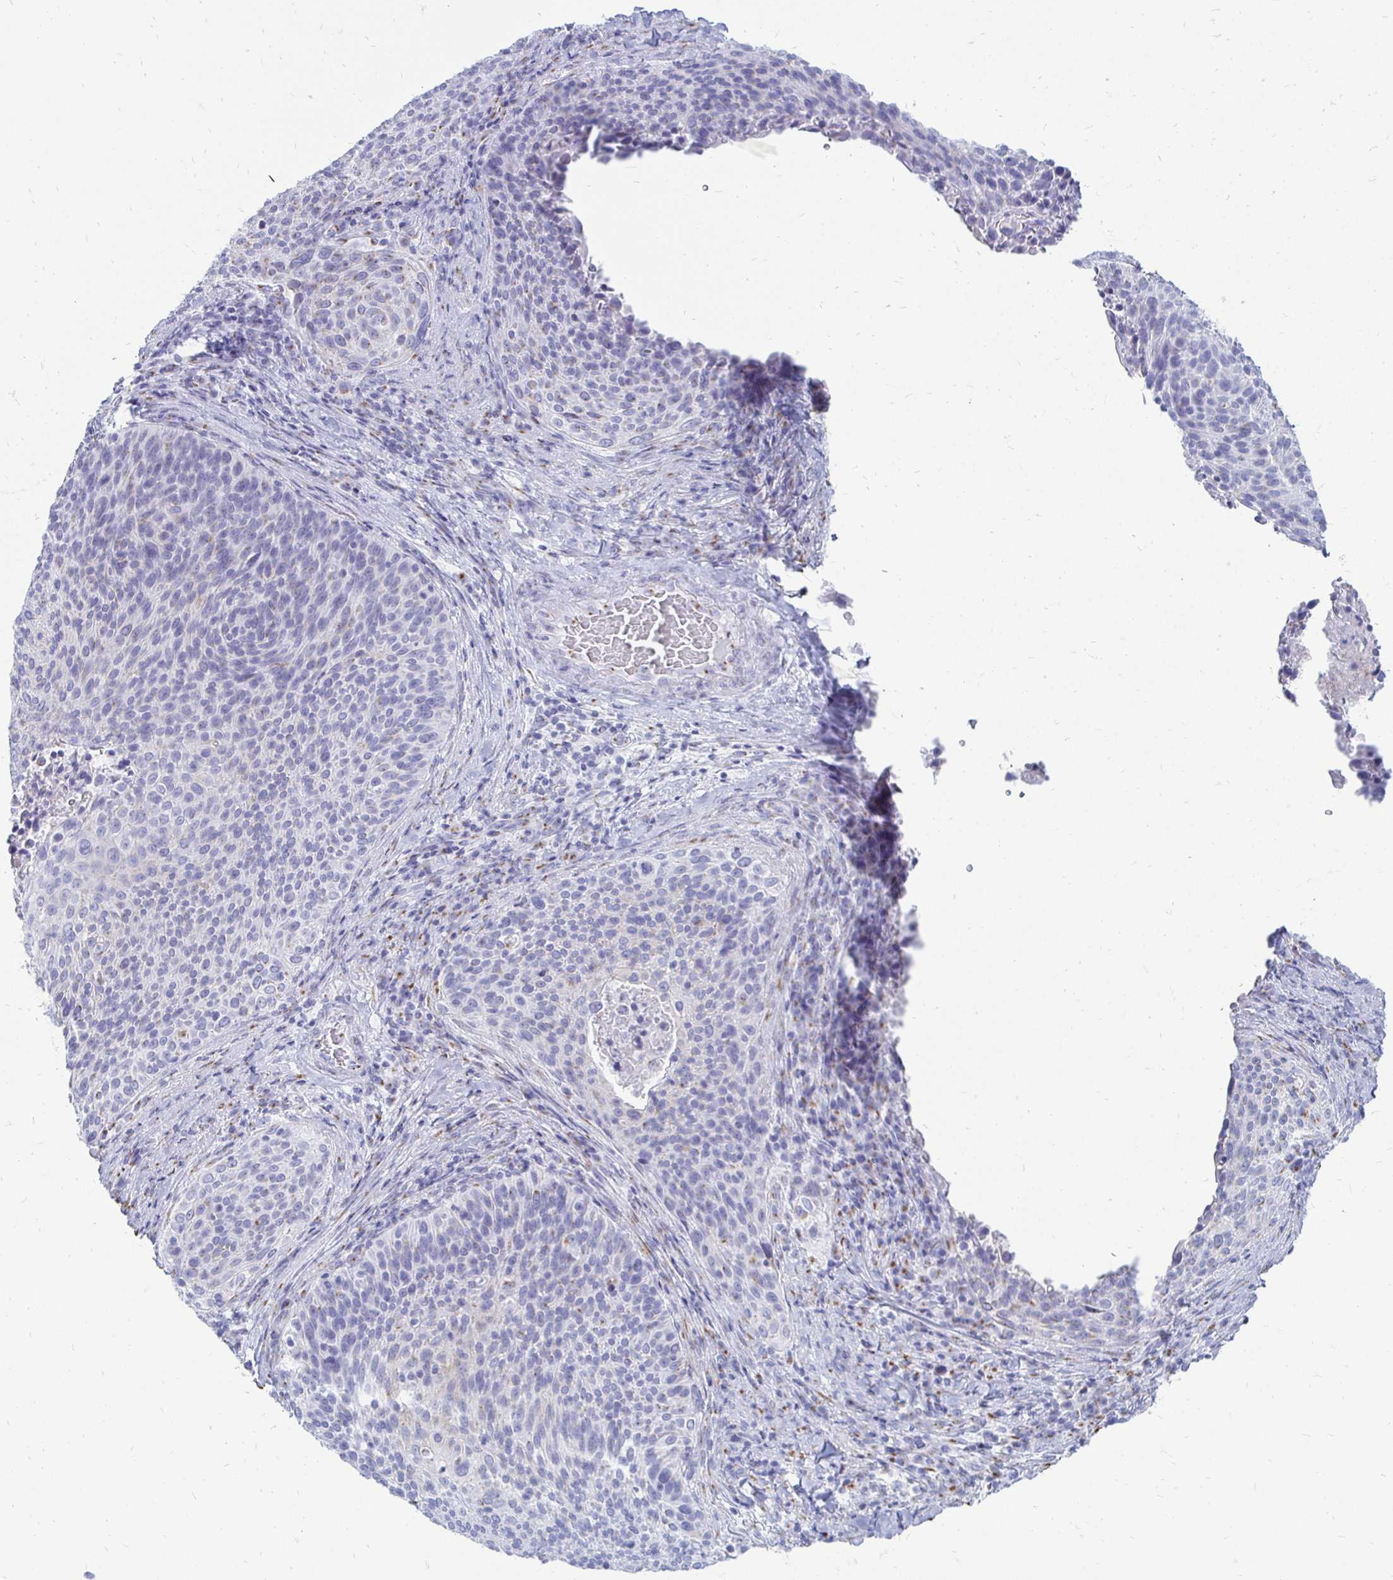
{"staining": {"intensity": "negative", "quantity": "none", "location": "none"}, "tissue": "cervical cancer", "cell_type": "Tumor cells", "image_type": "cancer", "snomed": [{"axis": "morphology", "description": "Squamous cell carcinoma, NOS"}, {"axis": "topography", "description": "Cervix"}], "caption": "The photomicrograph displays no significant expression in tumor cells of cervical squamous cell carcinoma.", "gene": "PAGE4", "patient": {"sex": "female", "age": 31}}